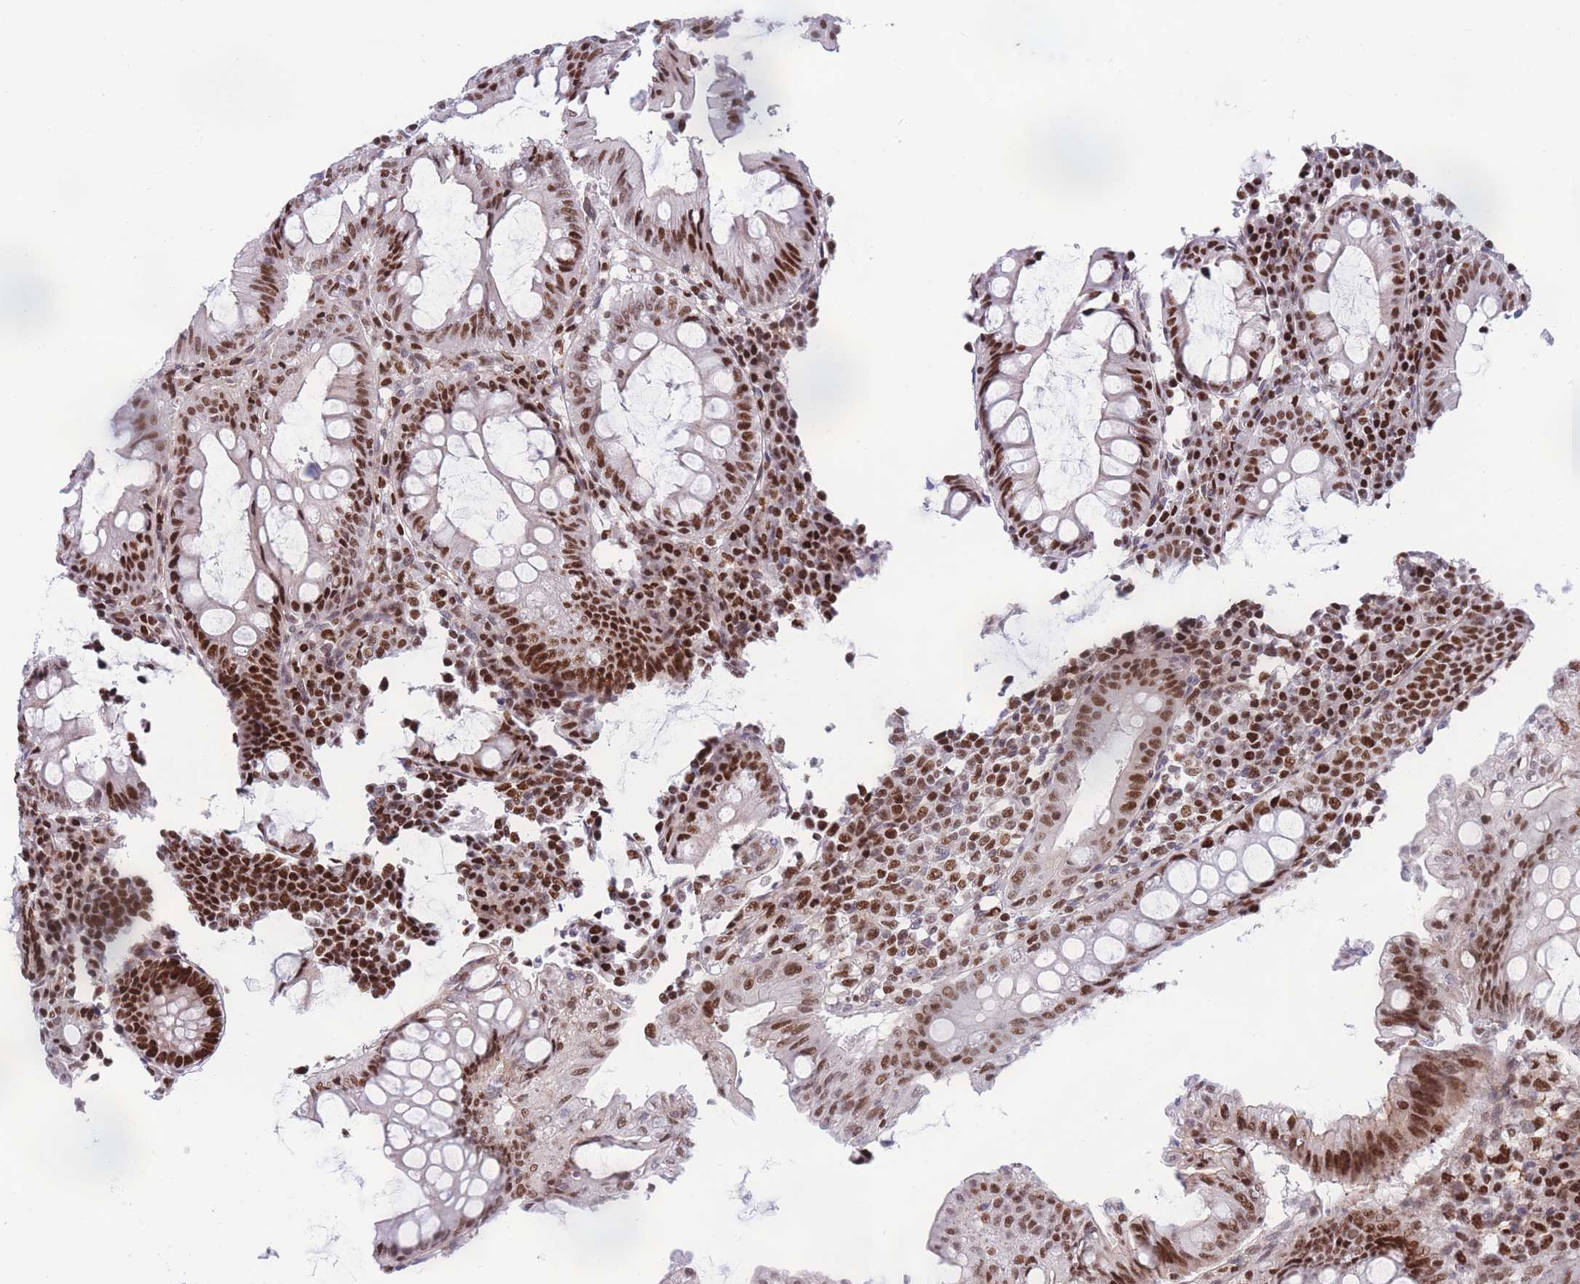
{"staining": {"intensity": "strong", "quantity": ">75%", "location": "nuclear"}, "tissue": "appendix", "cell_type": "Glandular cells", "image_type": "normal", "snomed": [{"axis": "morphology", "description": "Normal tissue, NOS"}, {"axis": "topography", "description": "Appendix"}], "caption": "DAB immunohistochemical staining of unremarkable appendix reveals strong nuclear protein staining in about >75% of glandular cells. The protein of interest is stained brown, and the nuclei are stained in blue (DAB (3,3'-diaminobenzidine) IHC with brightfield microscopy, high magnification).", "gene": "DNAJC3", "patient": {"sex": "male", "age": 83}}